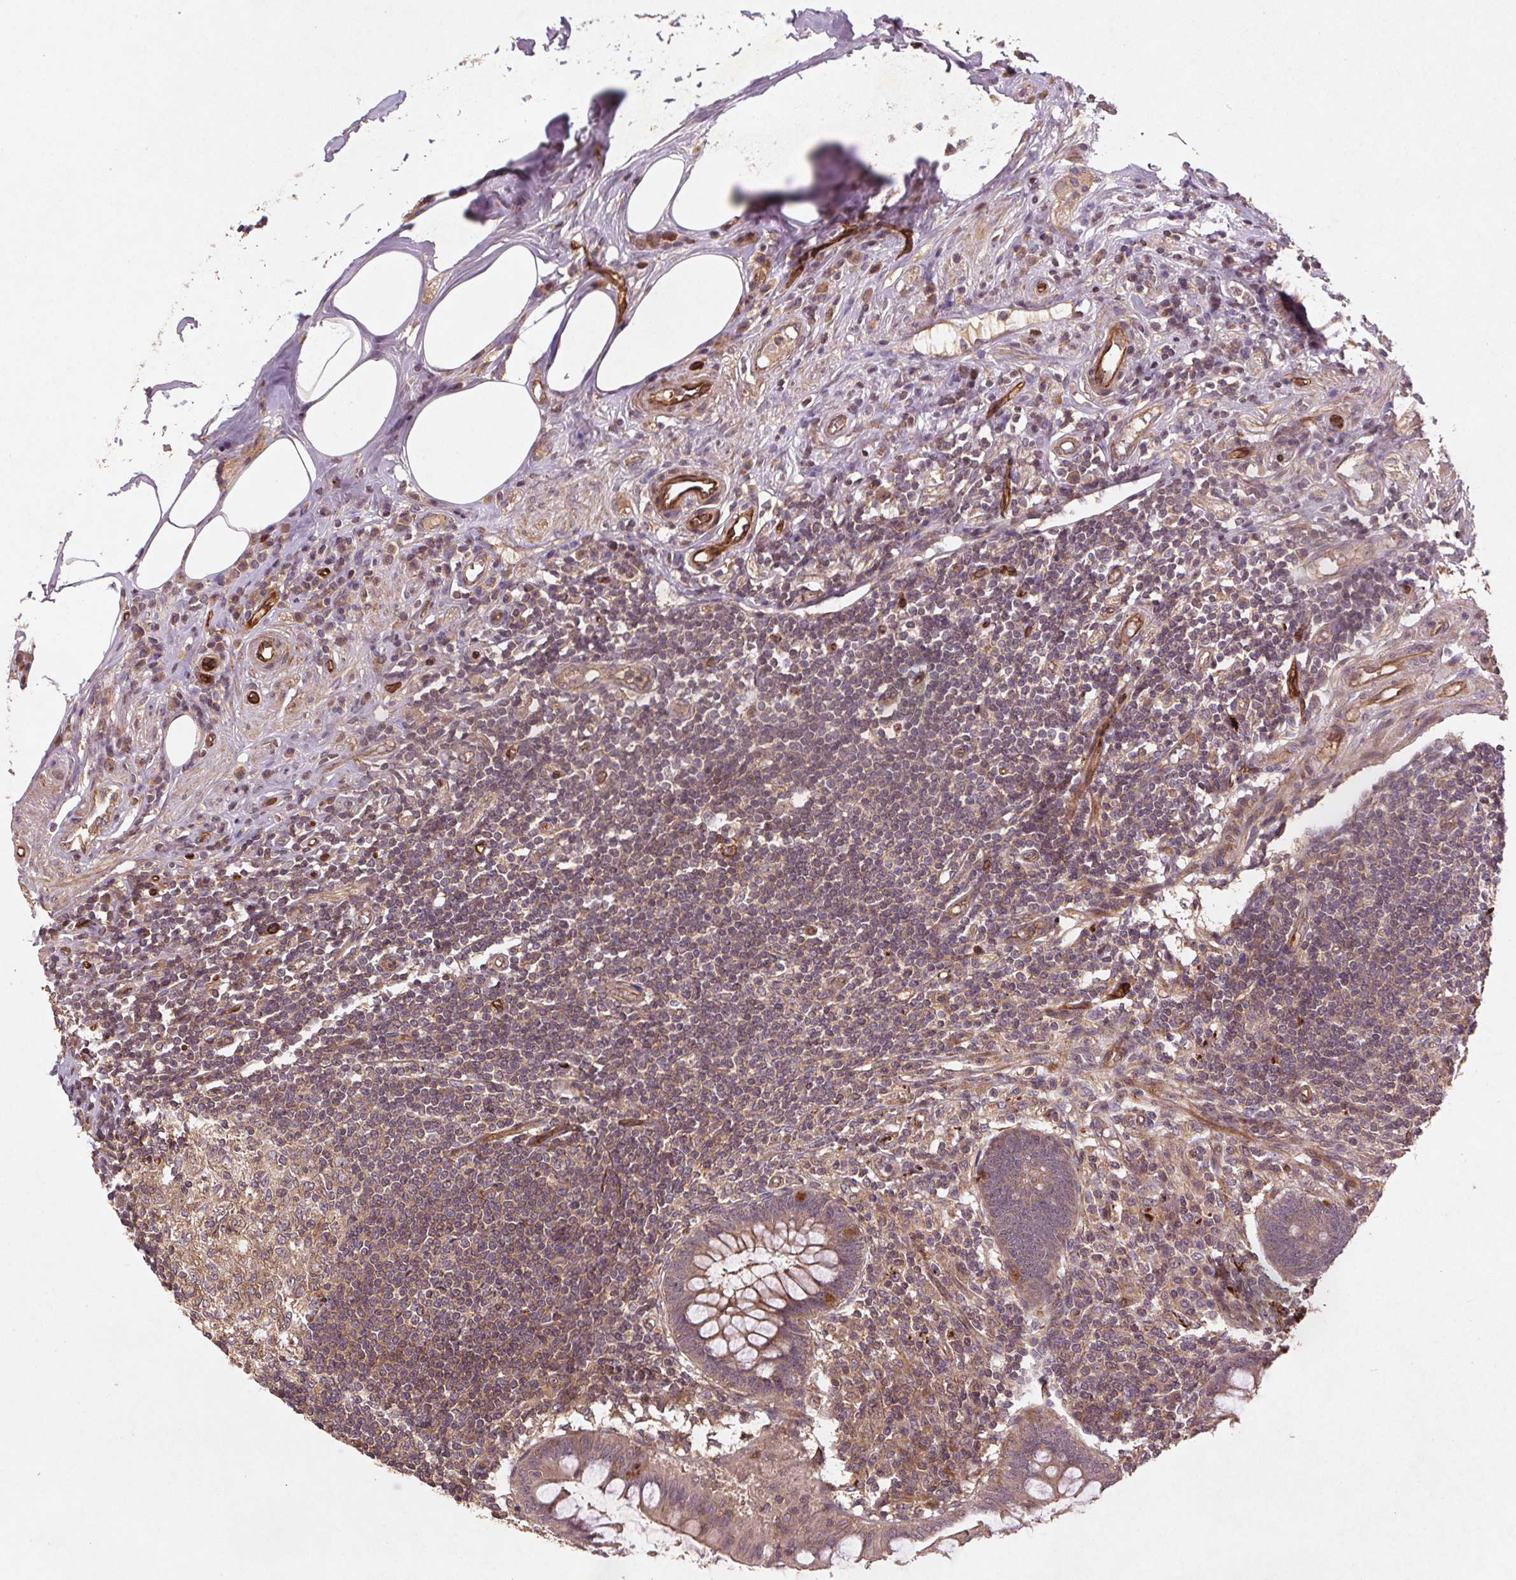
{"staining": {"intensity": "moderate", "quantity": ">75%", "location": "cytoplasmic/membranous"}, "tissue": "appendix", "cell_type": "Glandular cells", "image_type": "normal", "snomed": [{"axis": "morphology", "description": "Normal tissue, NOS"}, {"axis": "topography", "description": "Appendix"}], "caption": "This histopathology image exhibits immunohistochemistry staining of normal appendix, with medium moderate cytoplasmic/membranous positivity in about >75% of glandular cells.", "gene": "SEC14L2", "patient": {"sex": "female", "age": 57}}